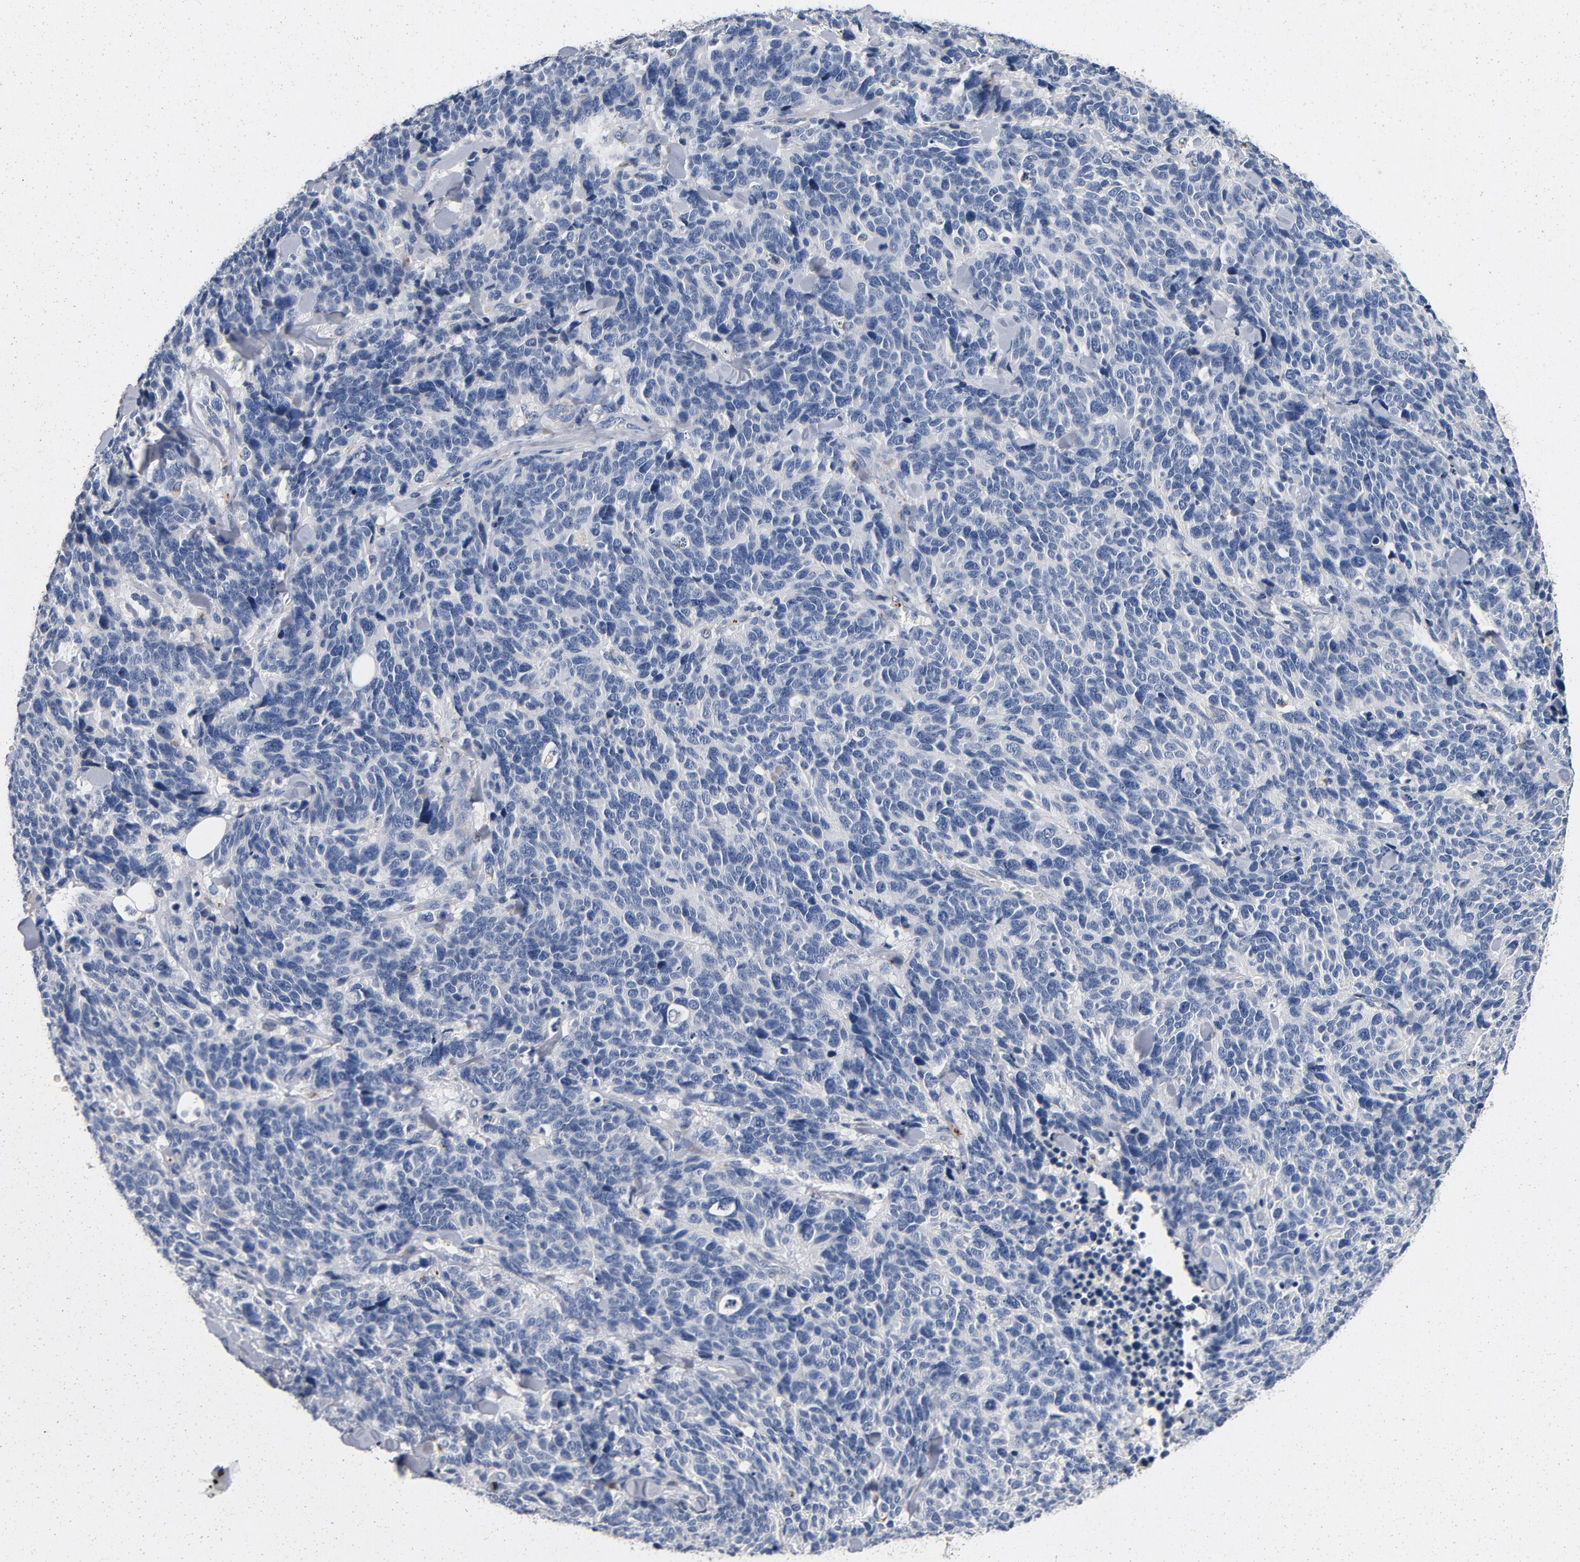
{"staining": {"intensity": "negative", "quantity": "none", "location": "none"}, "tissue": "lung cancer", "cell_type": "Tumor cells", "image_type": "cancer", "snomed": [{"axis": "morphology", "description": "Neoplasm, malignant, NOS"}, {"axis": "topography", "description": "Lung"}], "caption": "Tumor cells are negative for brown protein staining in lung malignant neoplasm. The staining was performed using DAB to visualize the protein expression in brown, while the nuclei were stained in blue with hematoxylin (Magnification: 20x).", "gene": "LMAN2", "patient": {"sex": "female", "age": 58}}